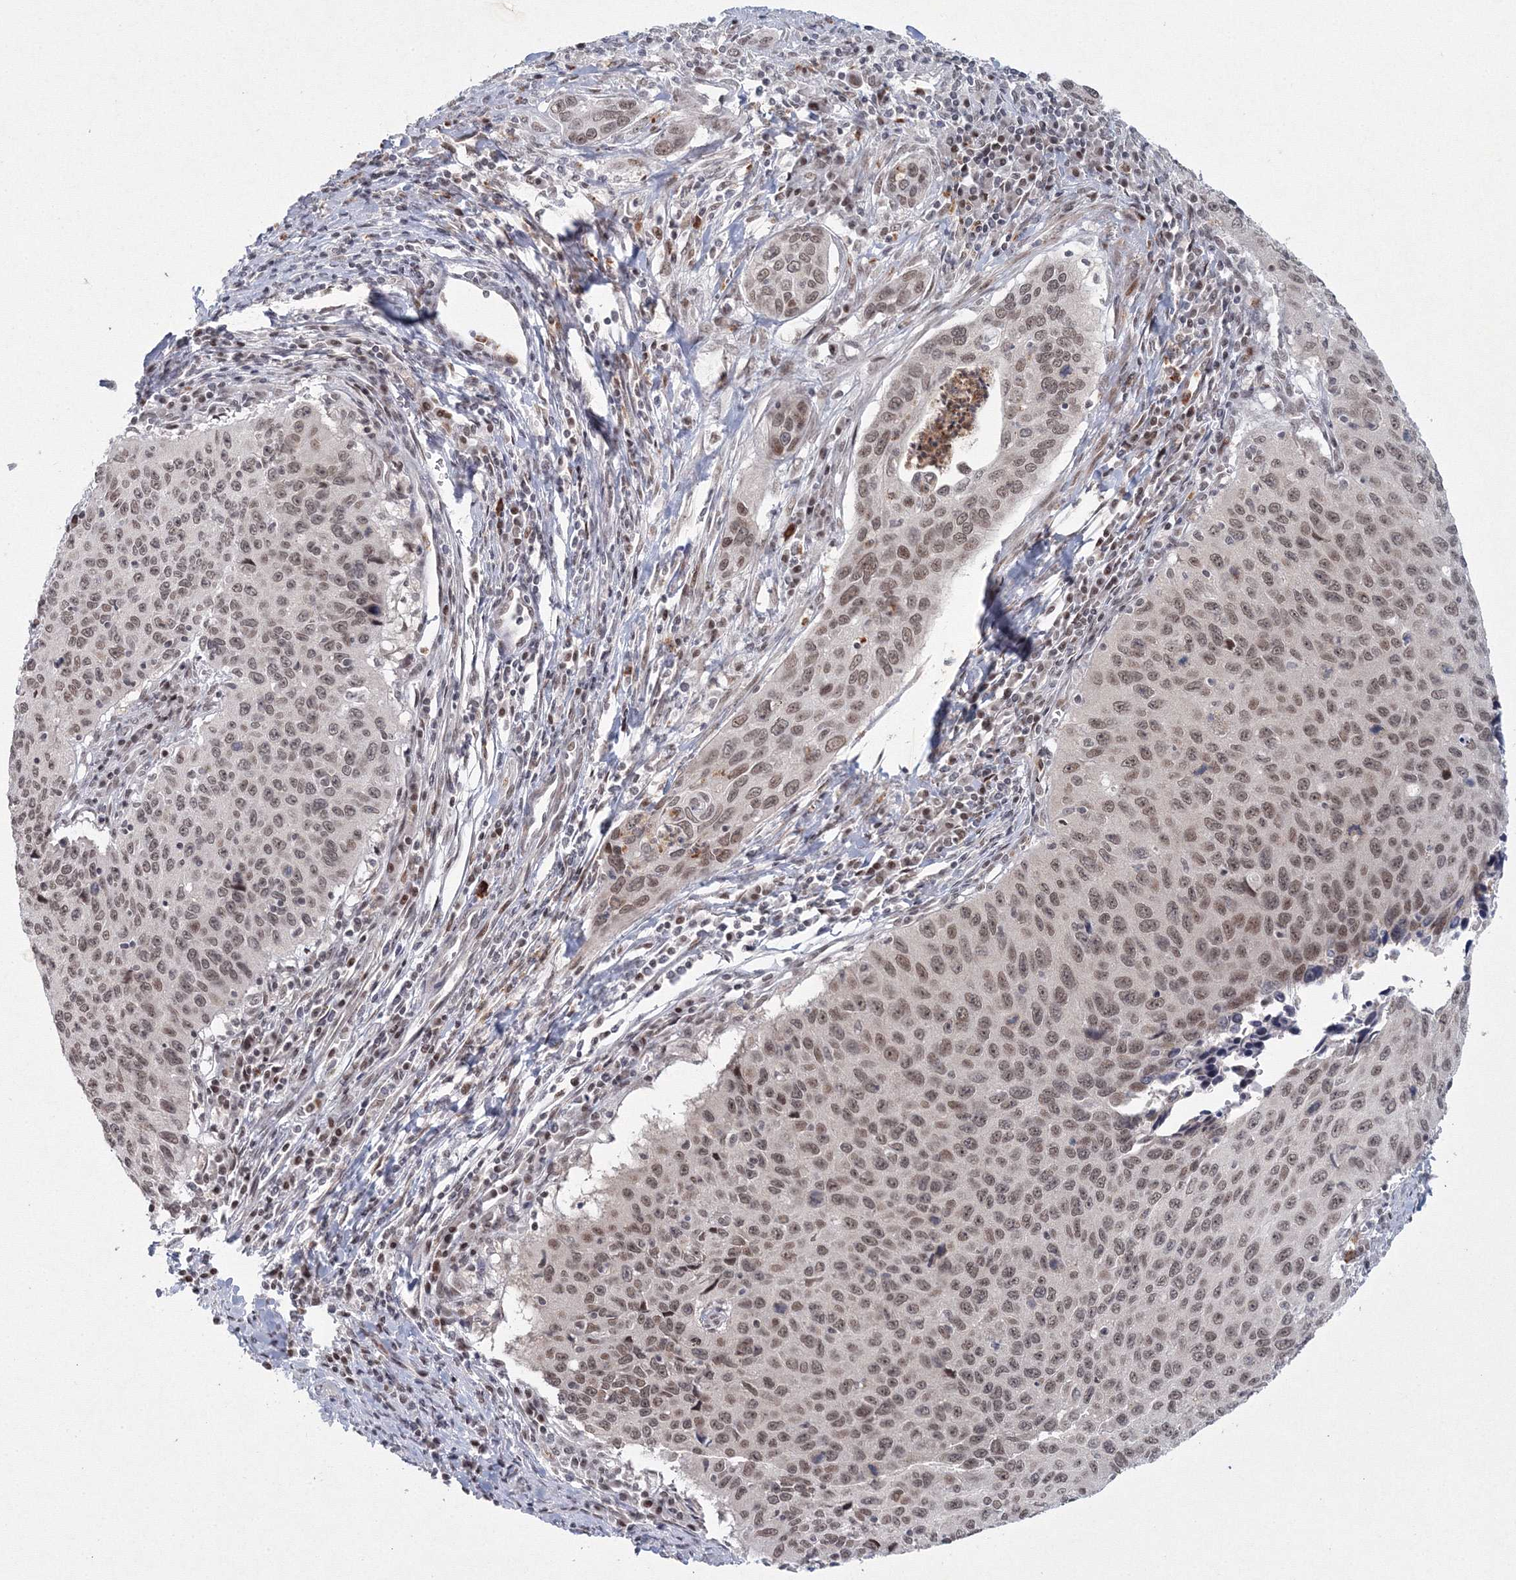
{"staining": {"intensity": "moderate", "quantity": ">75%", "location": "nuclear"}, "tissue": "cervical cancer", "cell_type": "Tumor cells", "image_type": "cancer", "snomed": [{"axis": "morphology", "description": "Squamous cell carcinoma, NOS"}, {"axis": "topography", "description": "Cervix"}], "caption": "The immunohistochemical stain labels moderate nuclear positivity in tumor cells of squamous cell carcinoma (cervical) tissue. The staining was performed using DAB to visualize the protein expression in brown, while the nuclei were stained in blue with hematoxylin (Magnification: 20x).", "gene": "C3orf33", "patient": {"sex": "female", "age": 53}}